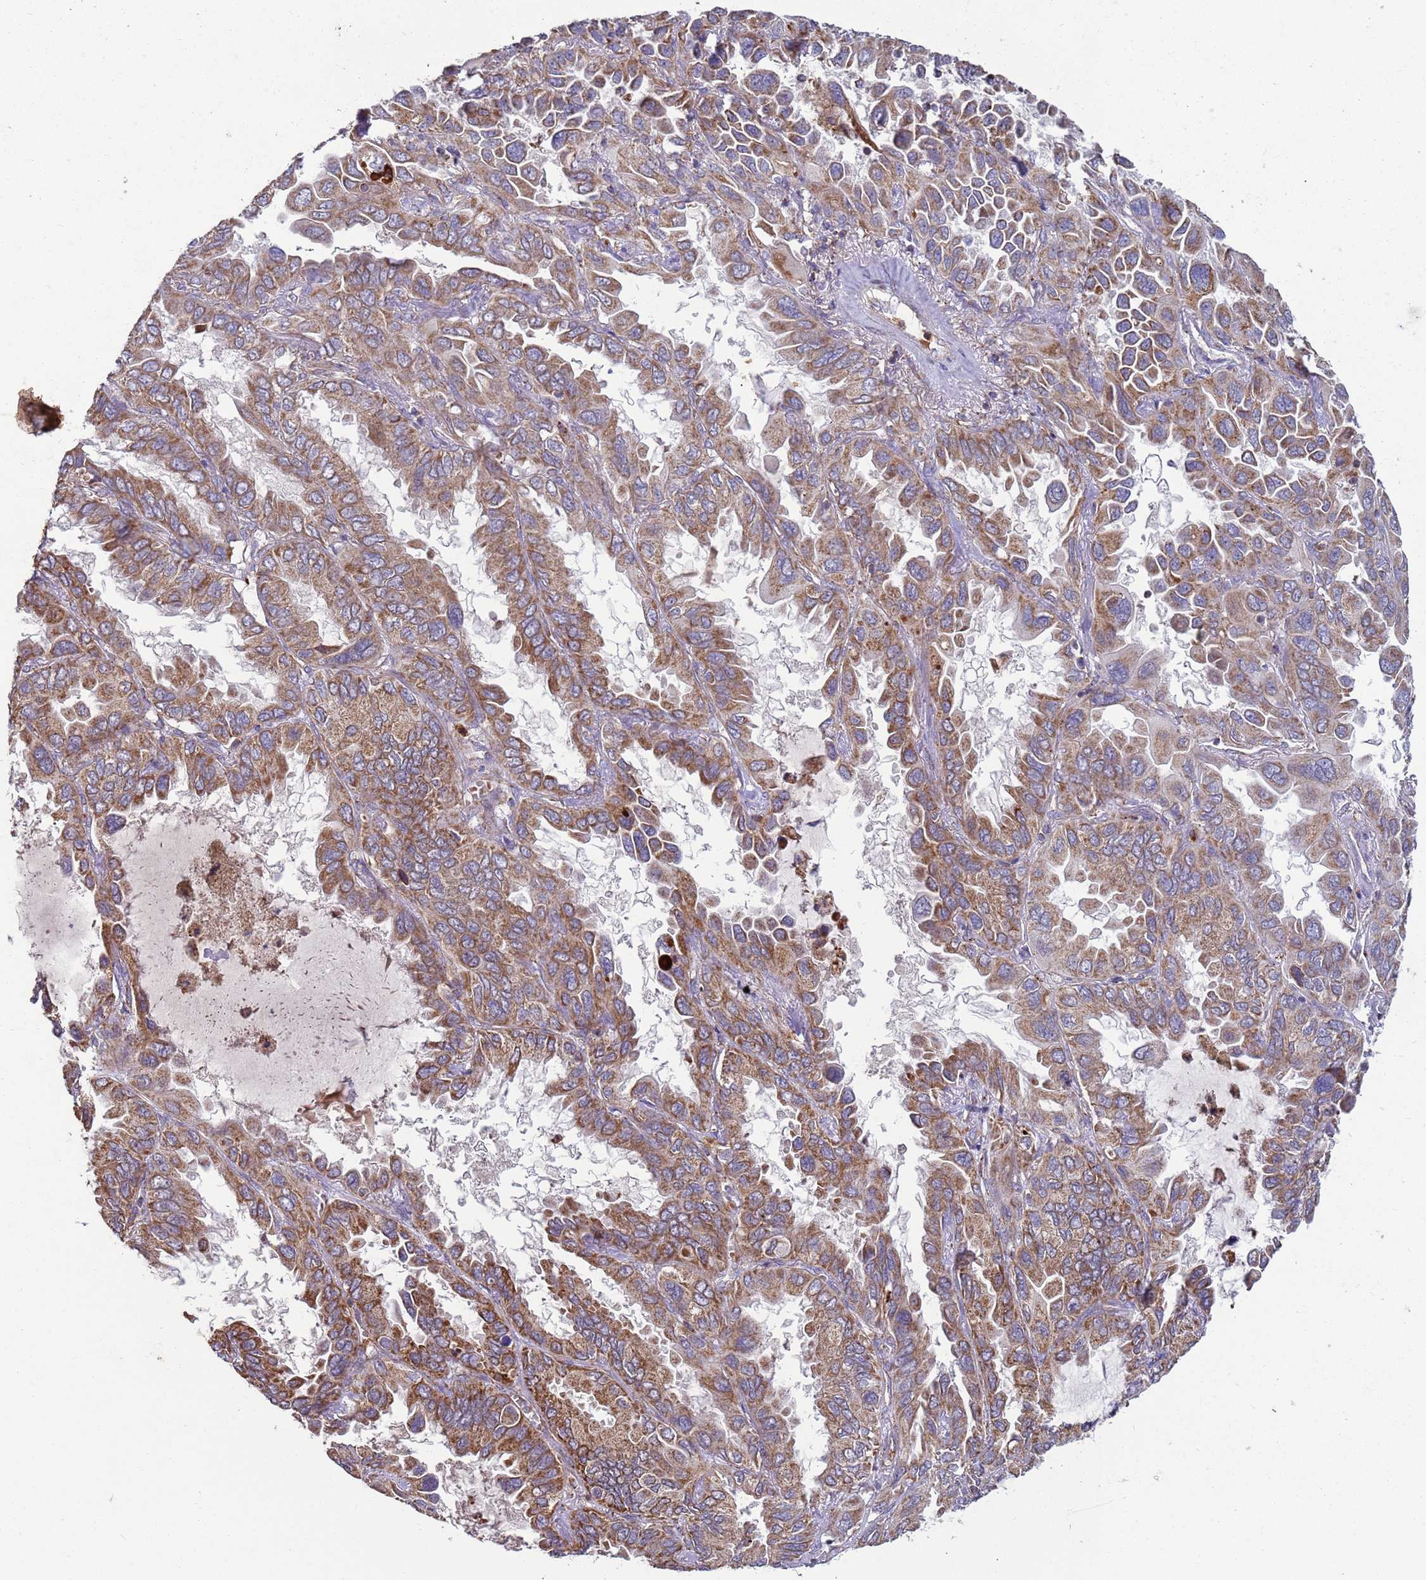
{"staining": {"intensity": "moderate", "quantity": ">75%", "location": "cytoplasmic/membranous"}, "tissue": "lung cancer", "cell_type": "Tumor cells", "image_type": "cancer", "snomed": [{"axis": "morphology", "description": "Adenocarcinoma, NOS"}, {"axis": "topography", "description": "Lung"}], "caption": "Human lung cancer (adenocarcinoma) stained with a protein marker shows moderate staining in tumor cells.", "gene": "FBXO33", "patient": {"sex": "male", "age": 64}}